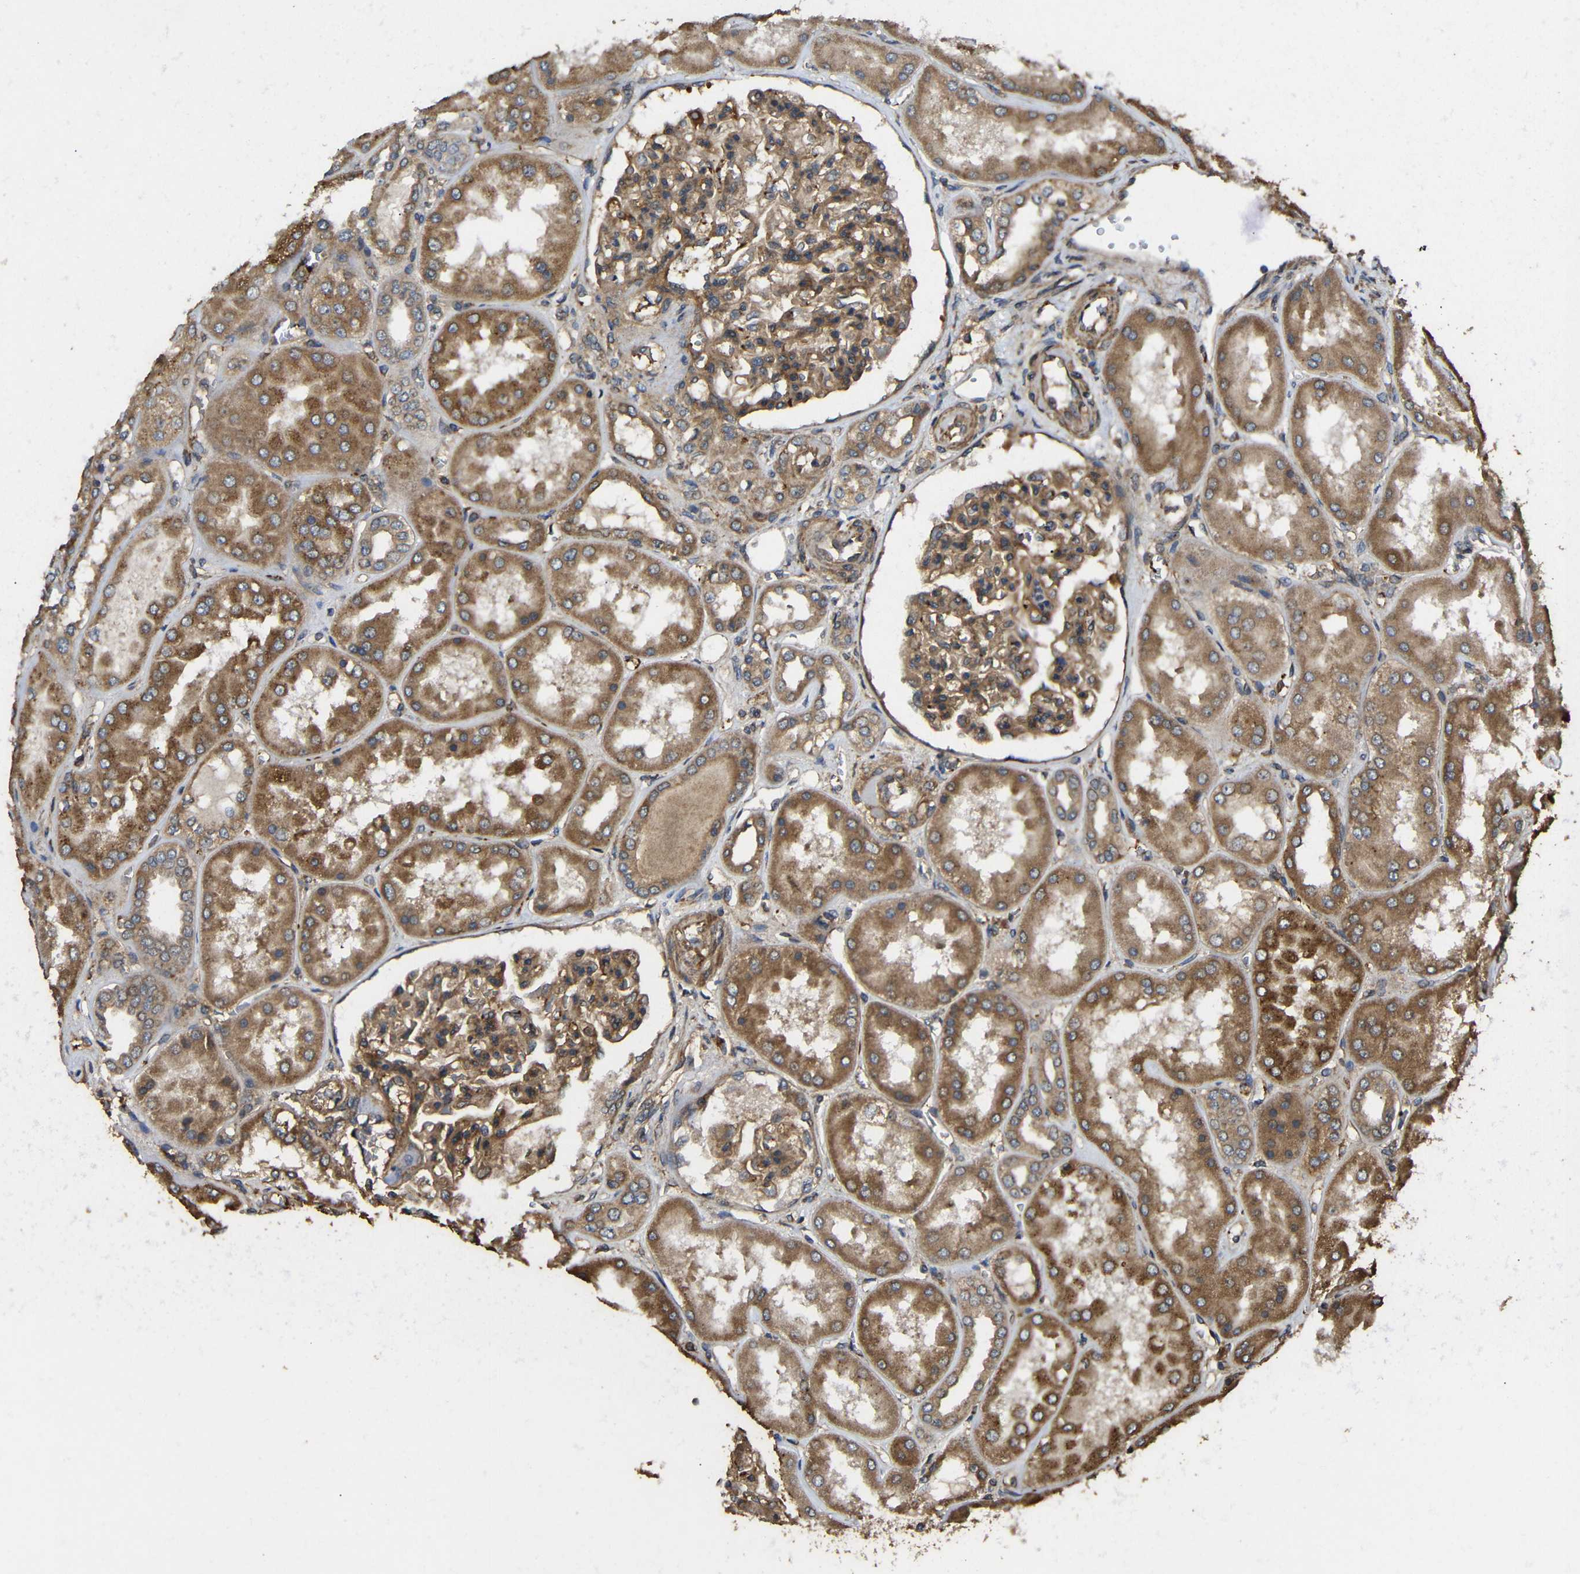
{"staining": {"intensity": "moderate", "quantity": ">75%", "location": "cytoplasmic/membranous"}, "tissue": "kidney", "cell_type": "Cells in glomeruli", "image_type": "normal", "snomed": [{"axis": "morphology", "description": "Normal tissue, NOS"}, {"axis": "topography", "description": "Kidney"}], "caption": "Cells in glomeruli reveal medium levels of moderate cytoplasmic/membranous staining in approximately >75% of cells in benign kidney. Using DAB (3,3'-diaminobenzidine) (brown) and hematoxylin (blue) stains, captured at high magnification using brightfield microscopy.", "gene": "EIF2S1", "patient": {"sex": "female", "age": 56}}